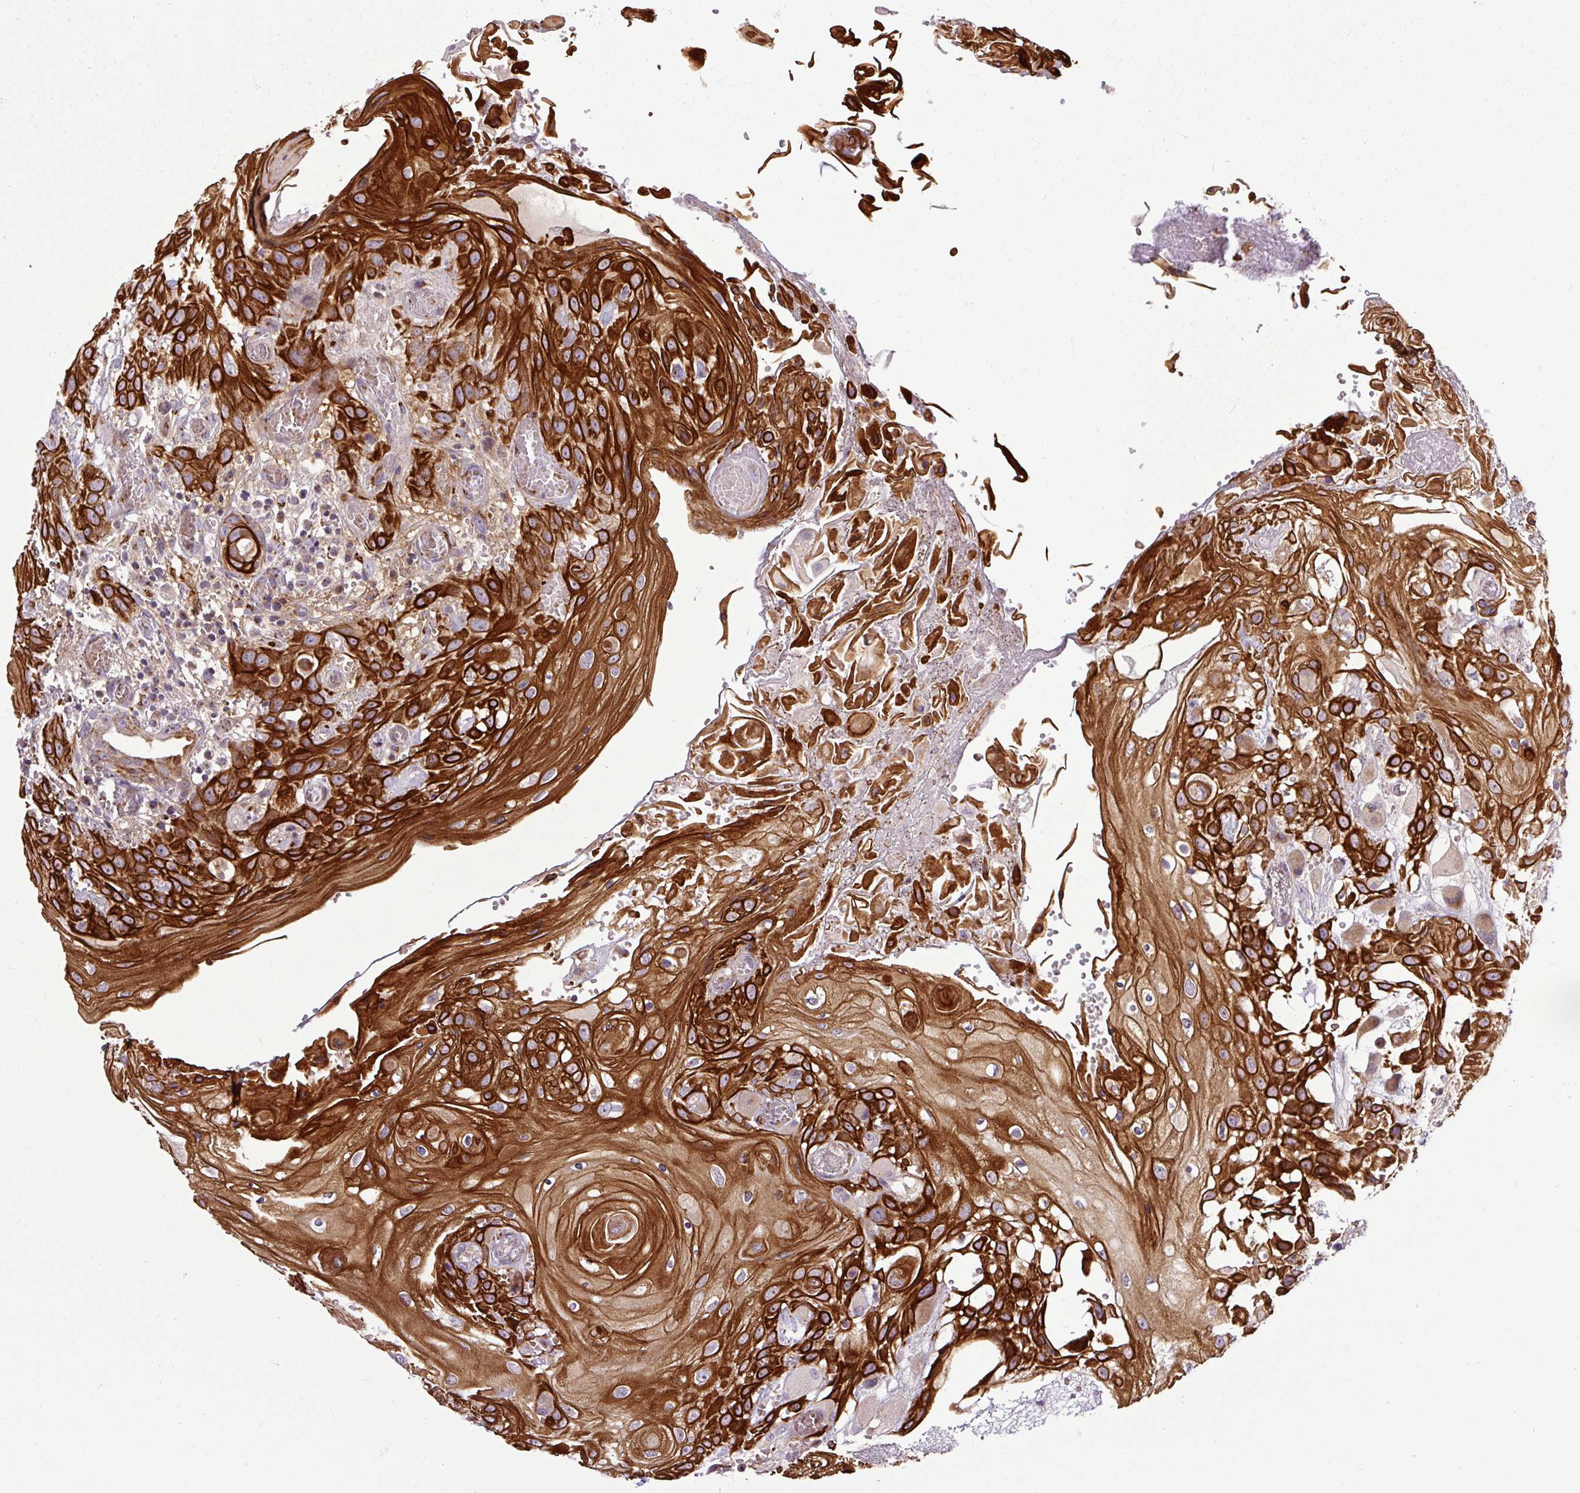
{"staining": {"intensity": "strong", "quantity": ">75%", "location": "cytoplasmic/membranous"}, "tissue": "head and neck cancer", "cell_type": "Tumor cells", "image_type": "cancer", "snomed": [{"axis": "morphology", "description": "Squamous cell carcinoma, NOS"}, {"axis": "topography", "description": "Head-Neck"}], "caption": "High-power microscopy captured an immunohistochemistry (IHC) histopathology image of head and neck cancer, revealing strong cytoplasmic/membranous positivity in approximately >75% of tumor cells.", "gene": "MSMP", "patient": {"sex": "female", "age": 43}}